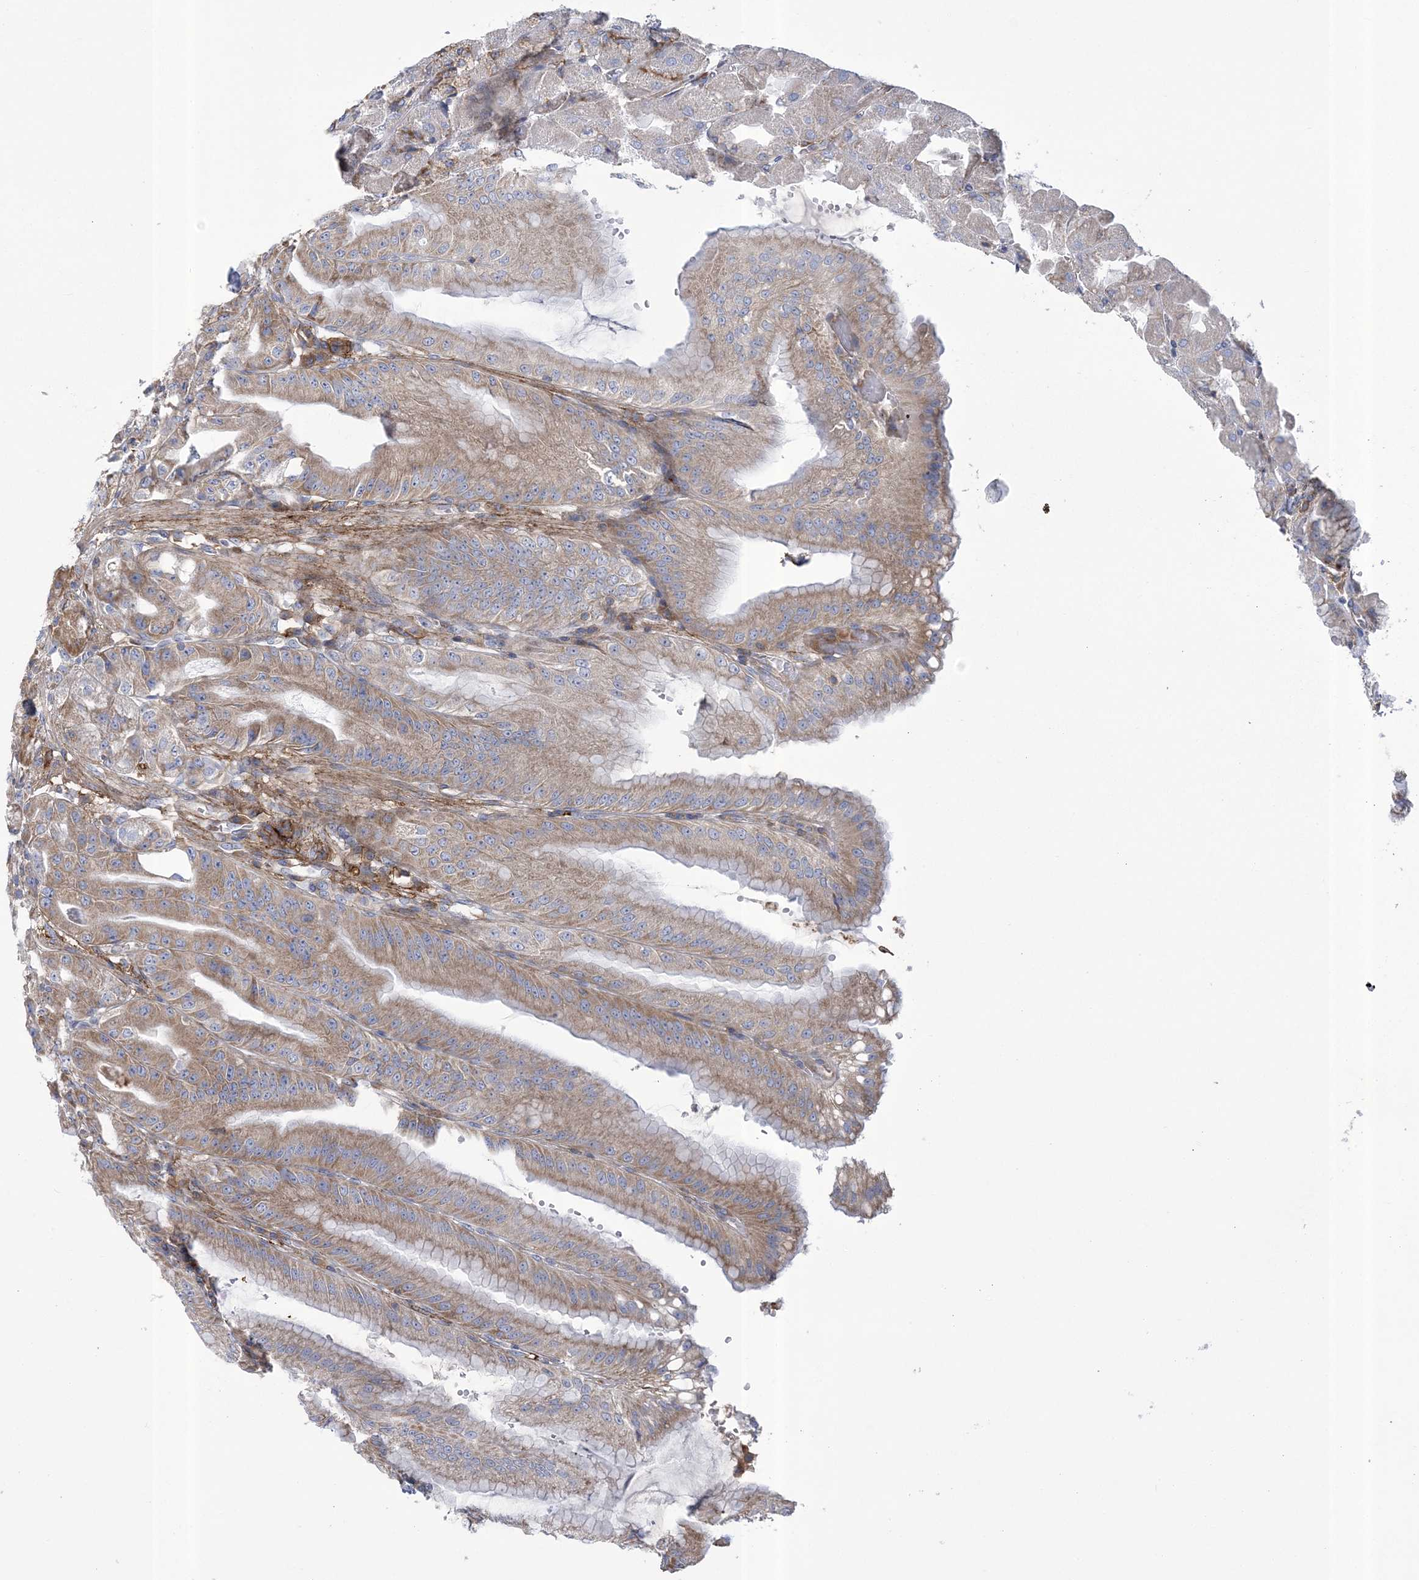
{"staining": {"intensity": "moderate", "quantity": "25%-75%", "location": "cytoplasmic/membranous"}, "tissue": "stomach", "cell_type": "Glandular cells", "image_type": "normal", "snomed": [{"axis": "morphology", "description": "Normal tissue, NOS"}, {"axis": "topography", "description": "Stomach, upper"}, {"axis": "topography", "description": "Stomach, lower"}], "caption": "IHC staining of benign stomach, which exhibits medium levels of moderate cytoplasmic/membranous expression in approximately 25%-75% of glandular cells indicating moderate cytoplasmic/membranous protein positivity. The staining was performed using DAB (3,3'-diaminobenzidine) (brown) for protein detection and nuclei were counterstained in hematoxylin (blue).", "gene": "ARSJ", "patient": {"sex": "male", "age": 71}}